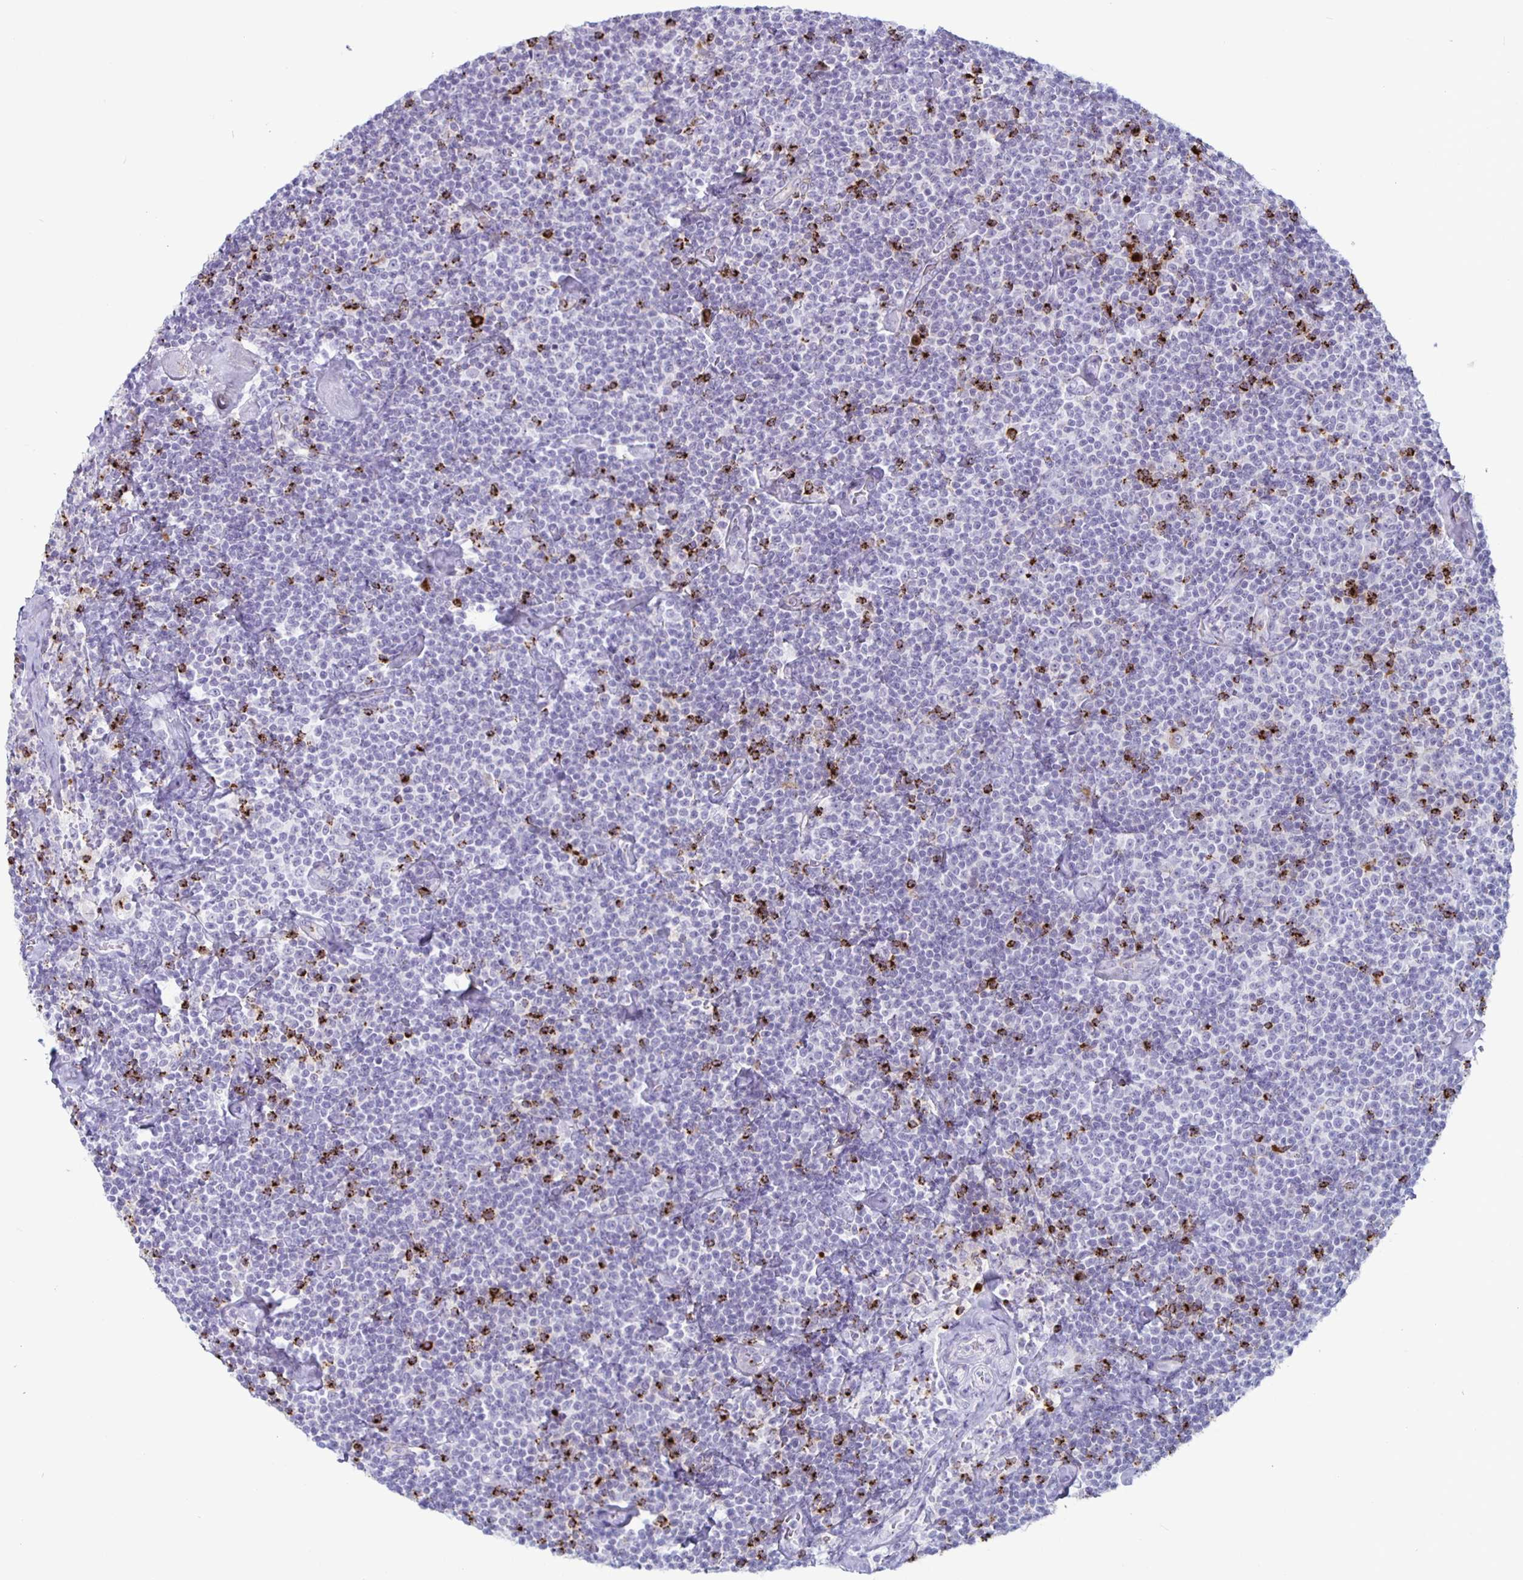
{"staining": {"intensity": "negative", "quantity": "none", "location": "none"}, "tissue": "lymphoma", "cell_type": "Tumor cells", "image_type": "cancer", "snomed": [{"axis": "morphology", "description": "Malignant lymphoma, non-Hodgkin's type, Low grade"}, {"axis": "topography", "description": "Lymph node"}], "caption": "Tumor cells show no significant protein expression in malignant lymphoma, non-Hodgkin's type (low-grade).", "gene": "GZMK", "patient": {"sex": "male", "age": 81}}